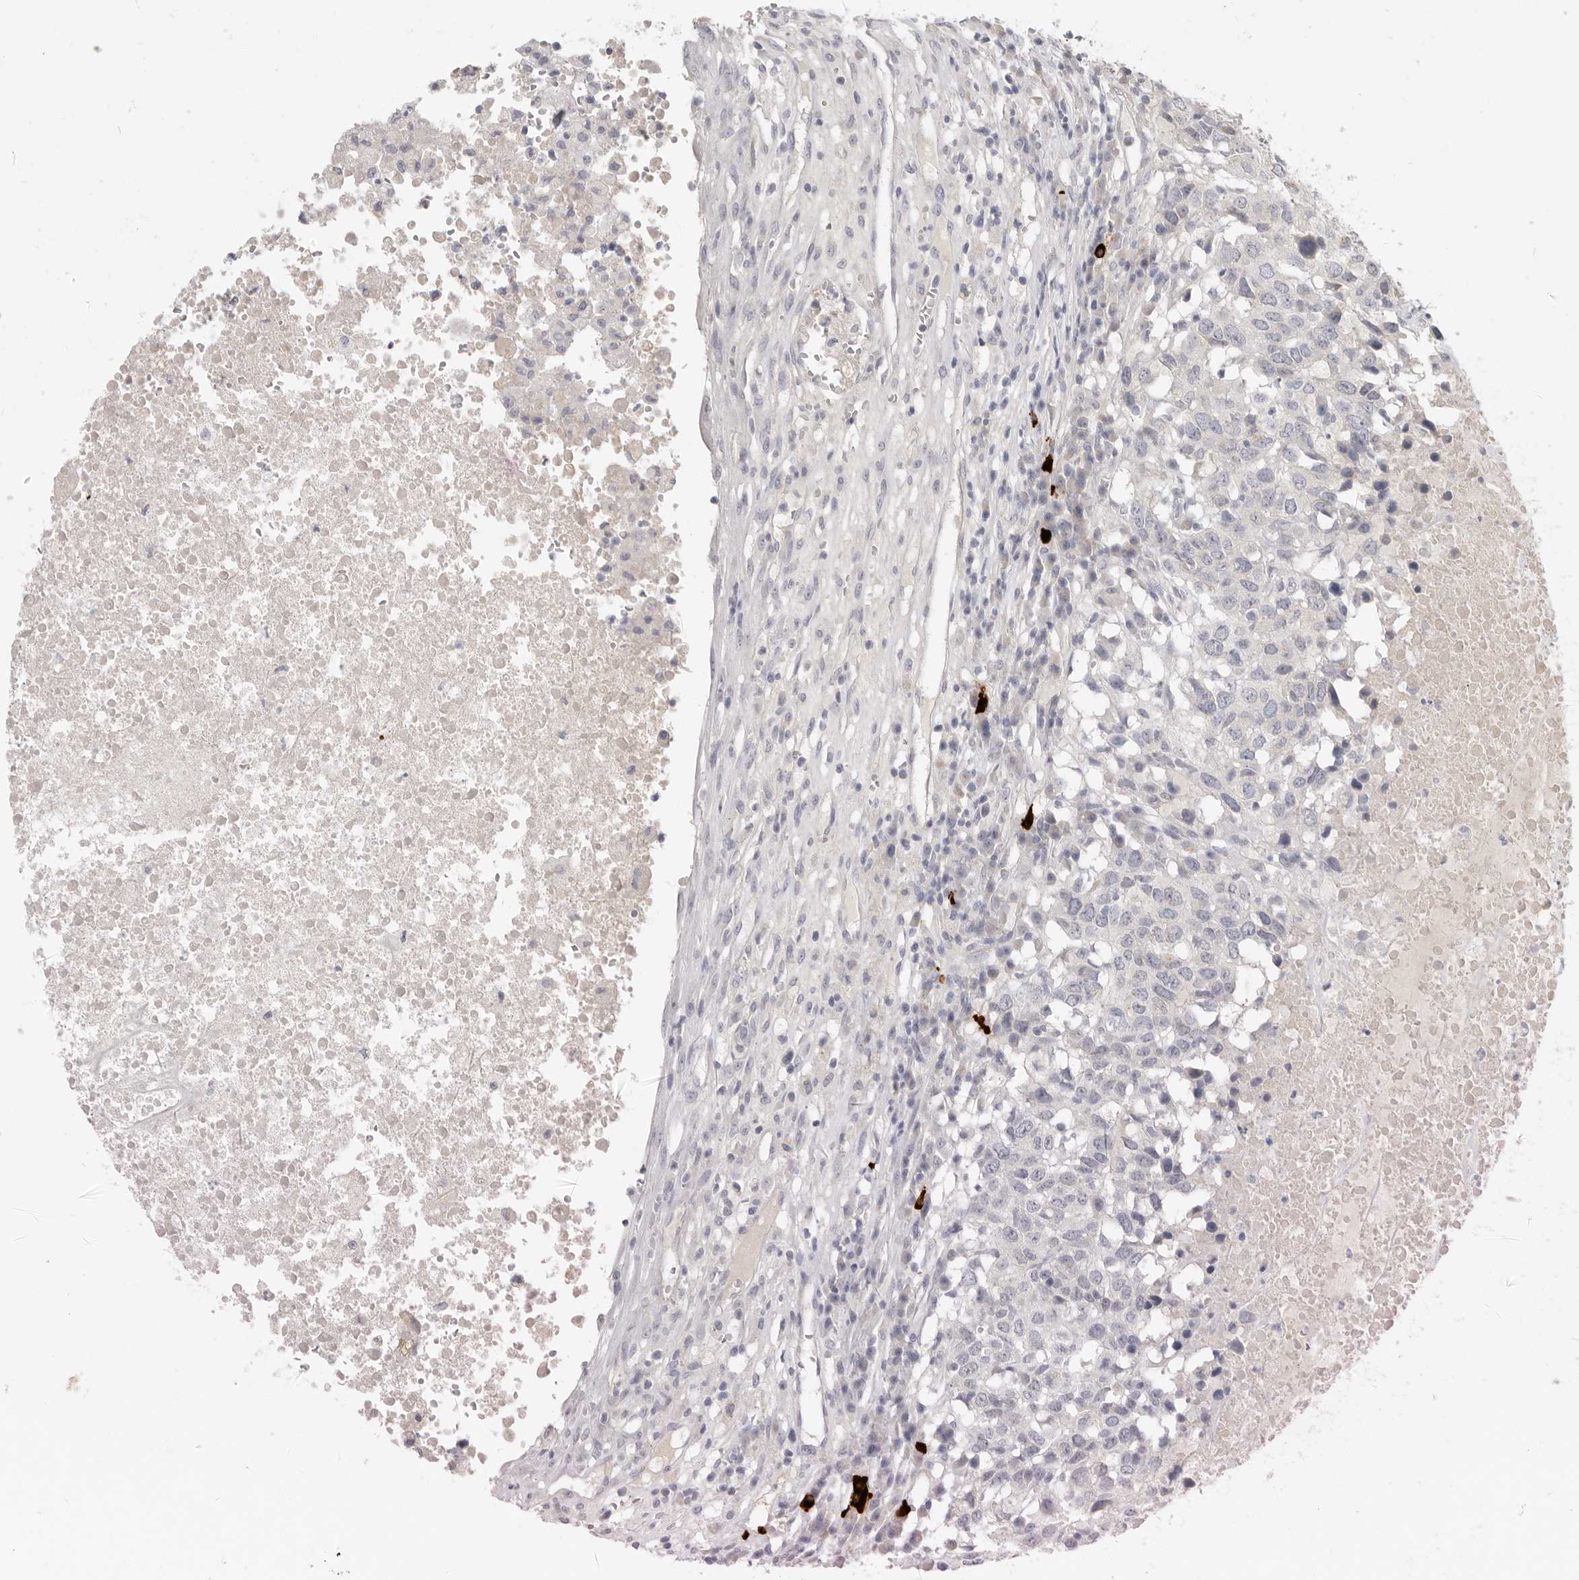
{"staining": {"intensity": "negative", "quantity": "none", "location": "none"}, "tissue": "head and neck cancer", "cell_type": "Tumor cells", "image_type": "cancer", "snomed": [{"axis": "morphology", "description": "Squamous cell carcinoma, NOS"}, {"axis": "topography", "description": "Head-Neck"}], "caption": "This is an immunohistochemistry photomicrograph of head and neck cancer (squamous cell carcinoma). There is no expression in tumor cells.", "gene": "AHDC1", "patient": {"sex": "male", "age": 66}}